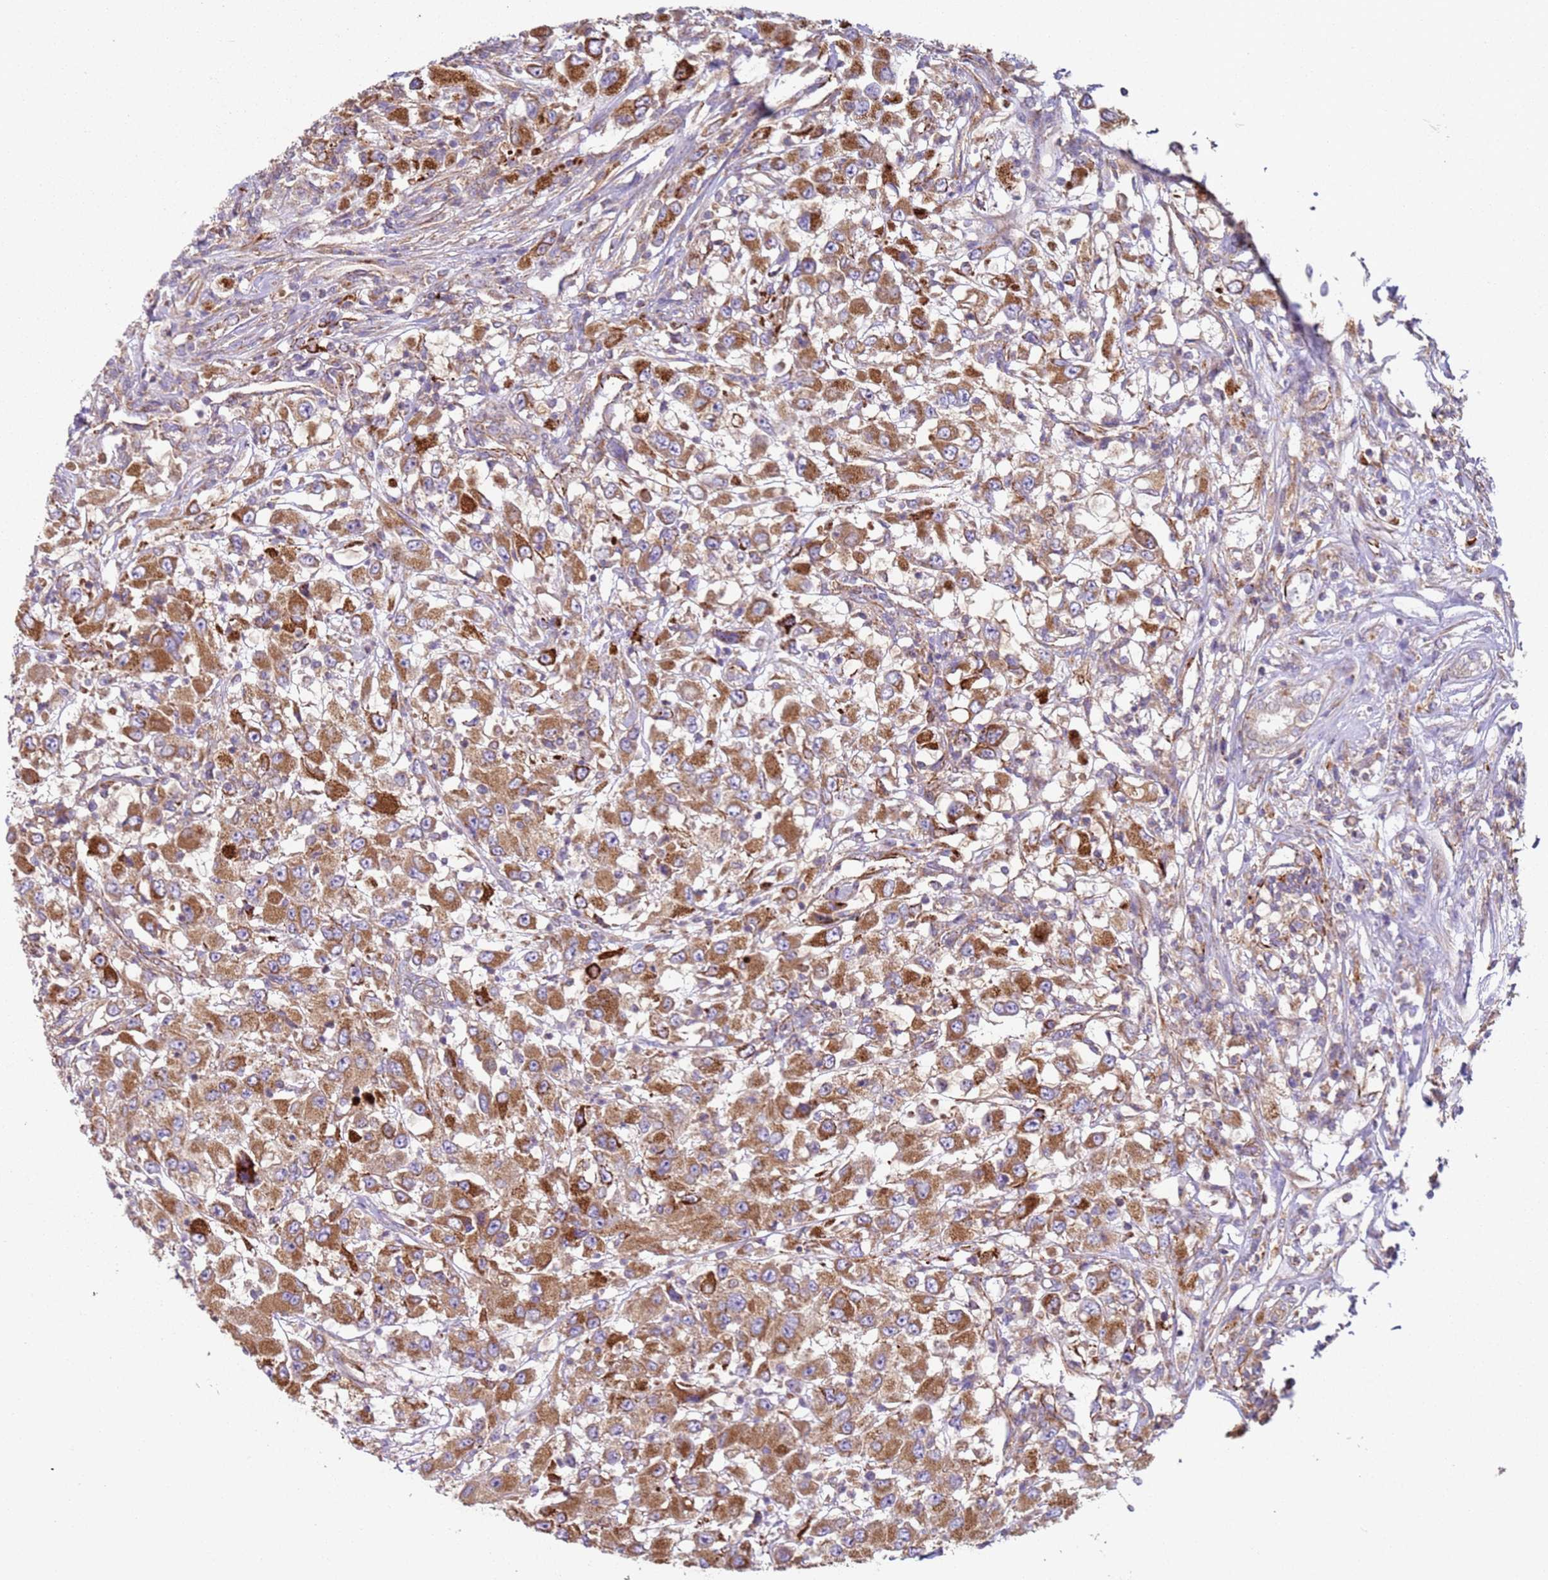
{"staining": {"intensity": "strong", "quantity": ">75%", "location": "cytoplasmic/membranous"}, "tissue": "renal cancer", "cell_type": "Tumor cells", "image_type": "cancer", "snomed": [{"axis": "morphology", "description": "Adenocarcinoma, NOS"}, {"axis": "topography", "description": "Kidney"}], "caption": "Protein expression by immunohistochemistry (IHC) reveals strong cytoplasmic/membranous staining in about >75% of tumor cells in renal cancer (adenocarcinoma). (DAB IHC, brown staining for protein, blue staining for nuclei).", "gene": "SNAPIN", "patient": {"sex": "female", "age": 67}}